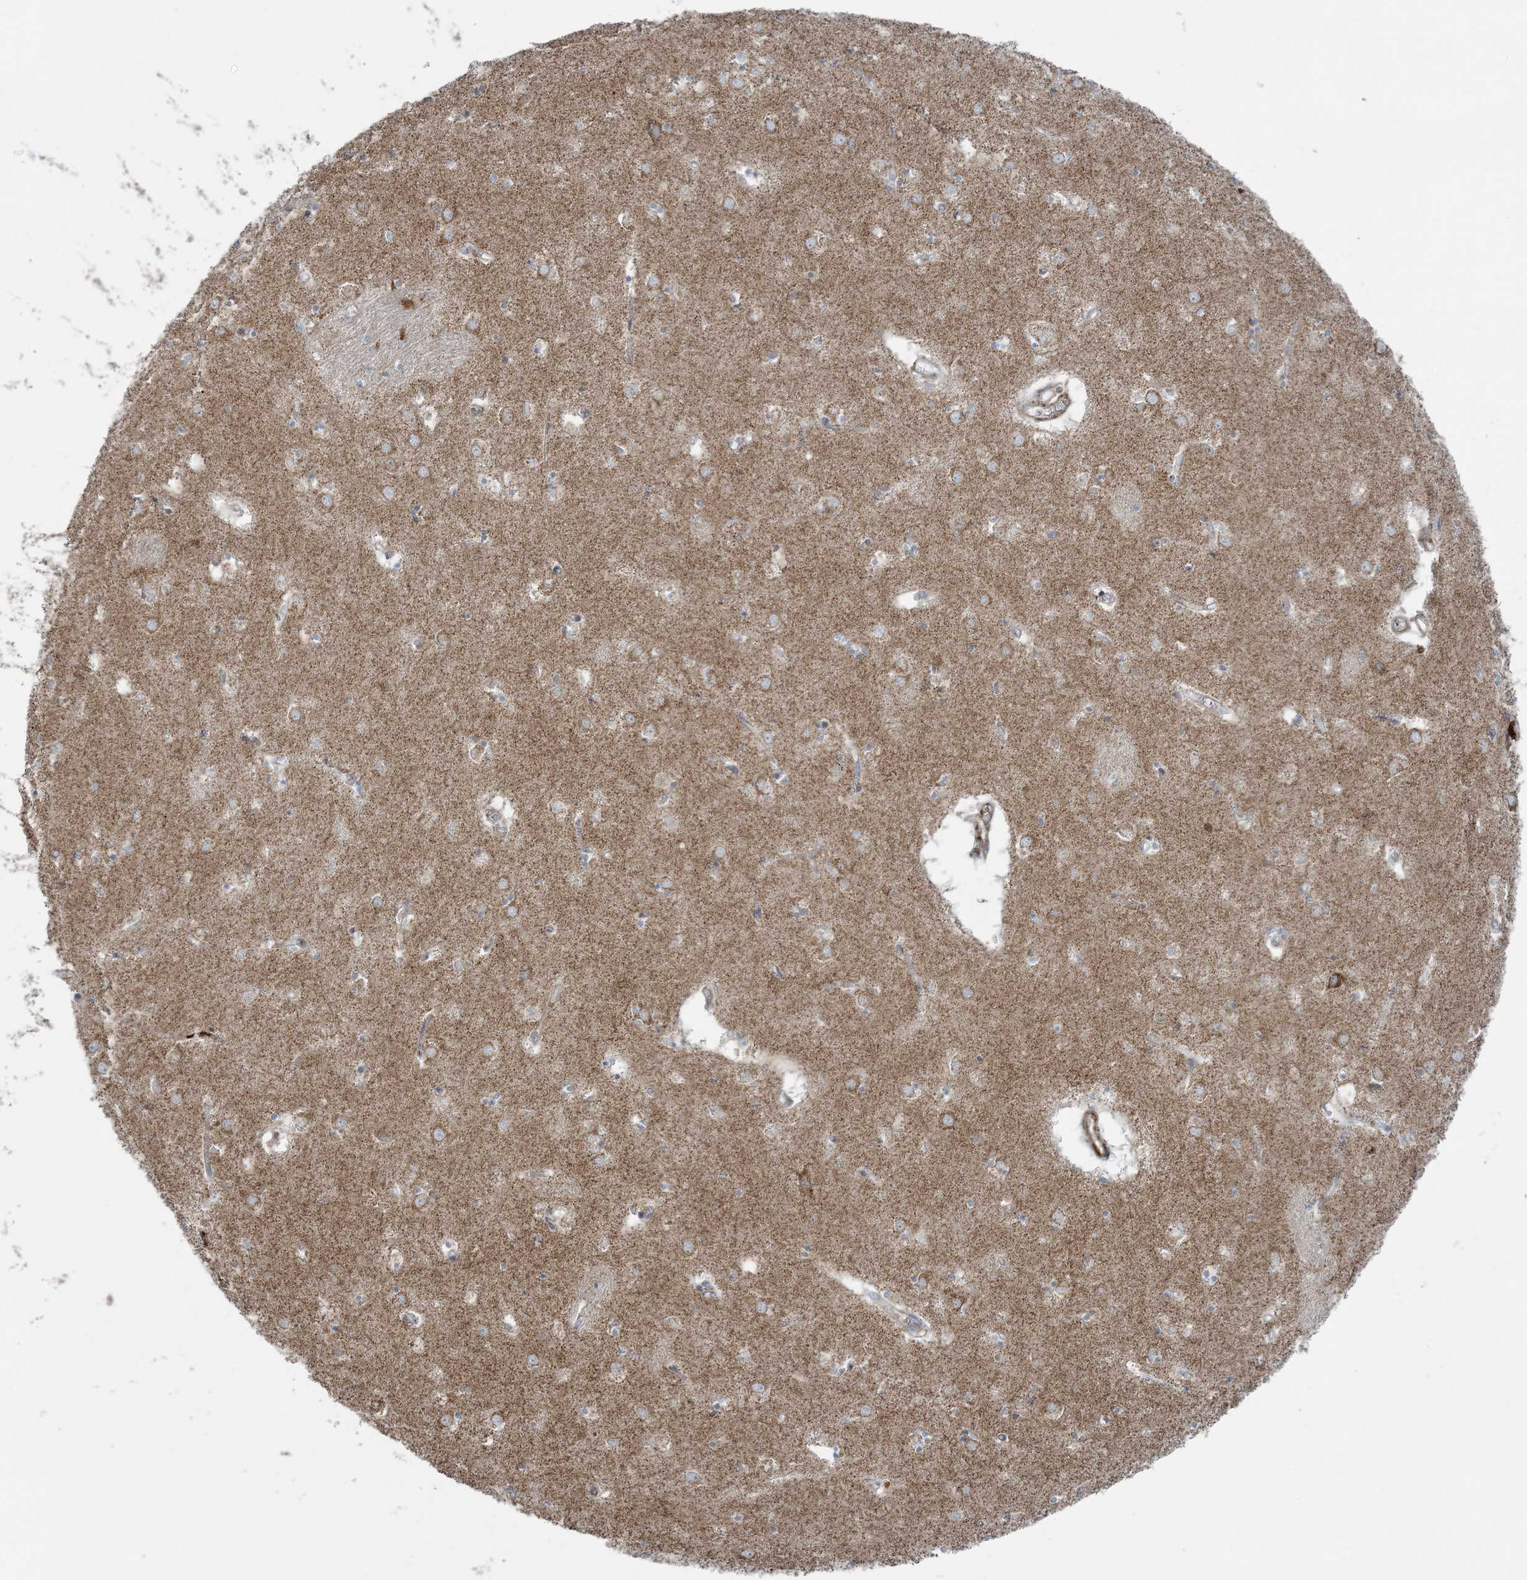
{"staining": {"intensity": "weak", "quantity": "<25%", "location": "cytoplasmic/membranous"}, "tissue": "caudate", "cell_type": "Glial cells", "image_type": "normal", "snomed": [{"axis": "morphology", "description": "Normal tissue, NOS"}, {"axis": "topography", "description": "Lateral ventricle wall"}], "caption": "The histopathology image displays no staining of glial cells in normal caudate. (Stains: DAB (3,3'-diaminobenzidine) immunohistochemistry with hematoxylin counter stain, Microscopy: brightfield microscopy at high magnification).", "gene": "PIK3R4", "patient": {"sex": "male", "age": 70}}